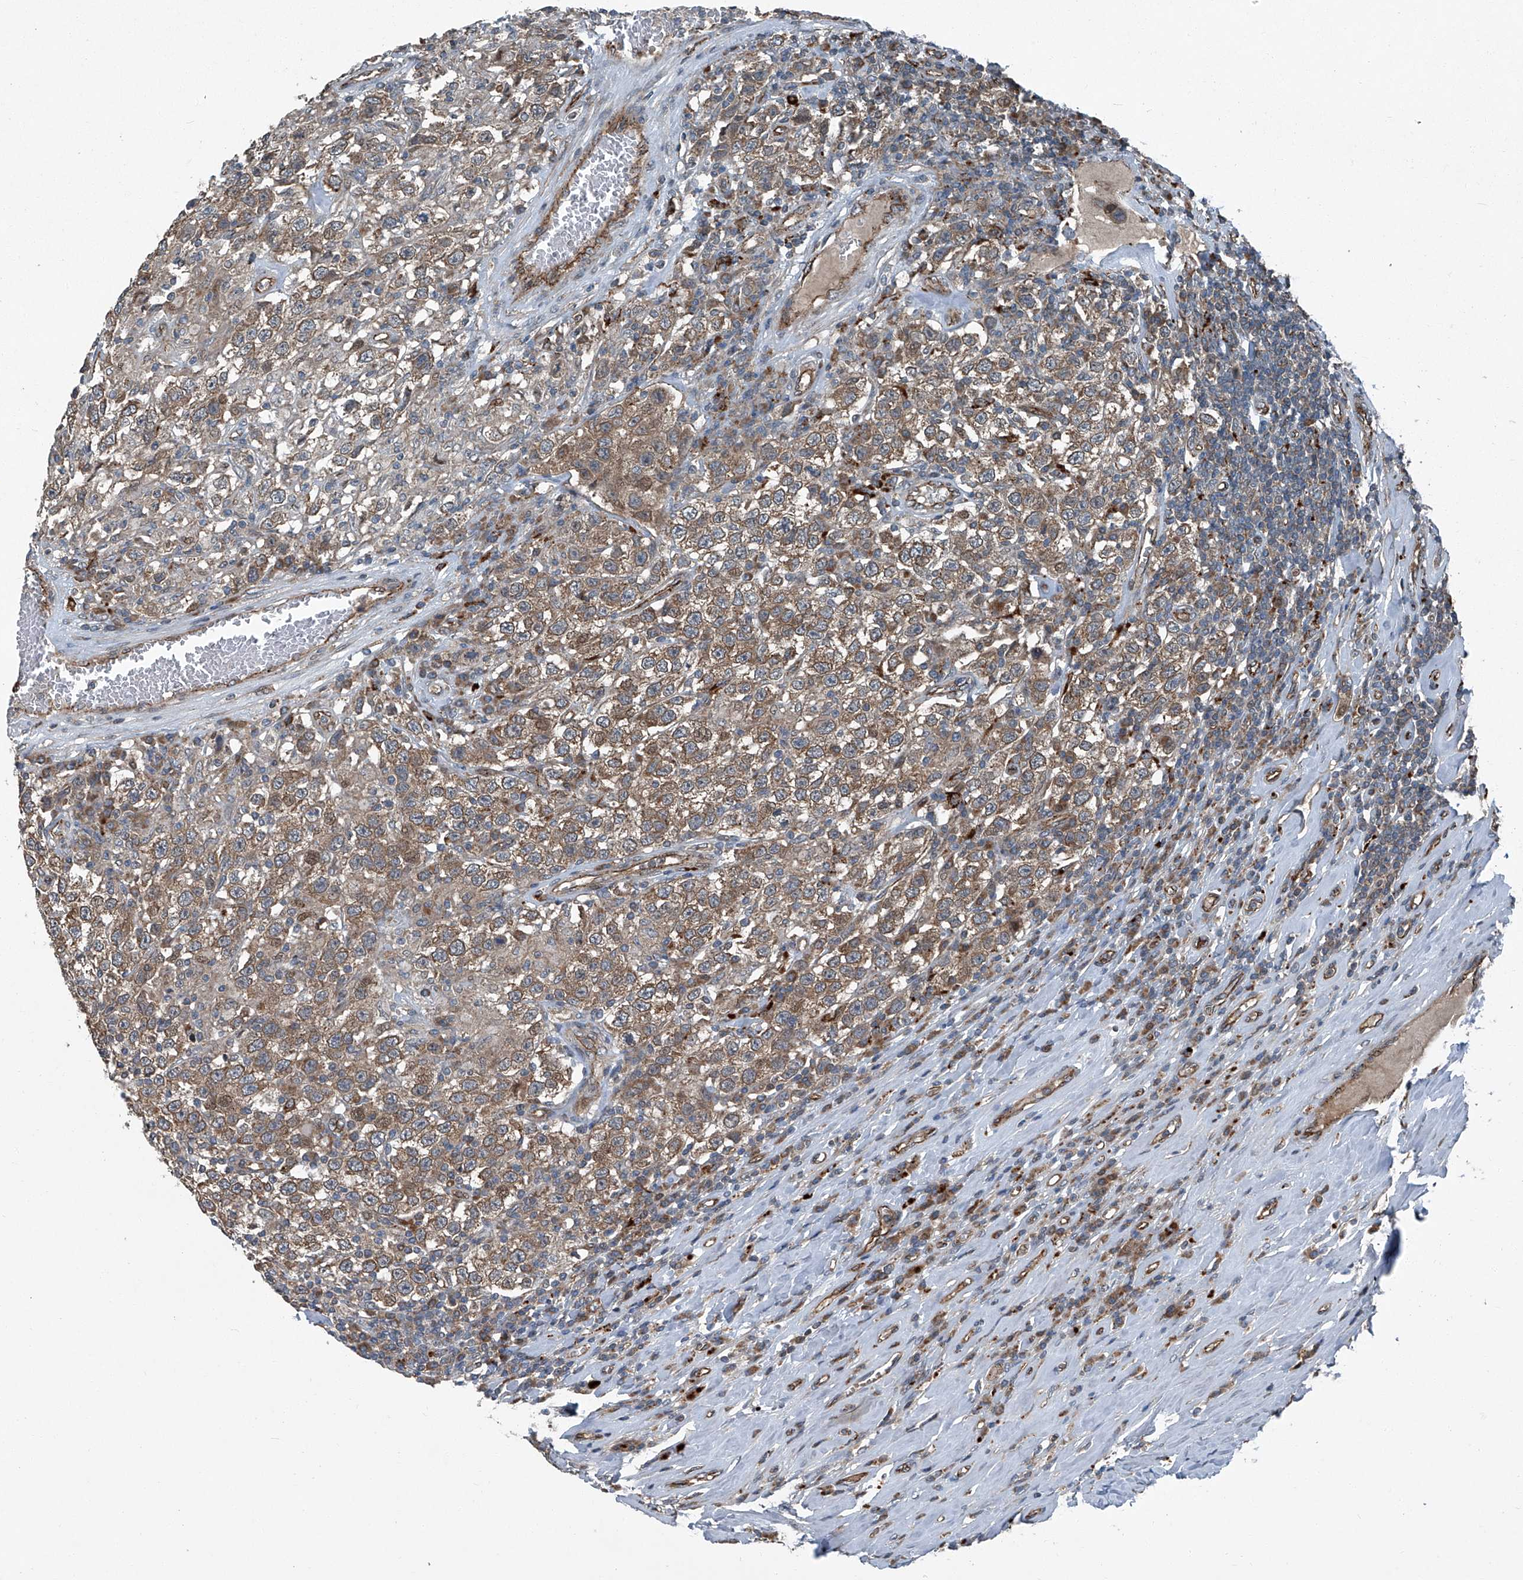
{"staining": {"intensity": "moderate", "quantity": ">75%", "location": "cytoplasmic/membranous"}, "tissue": "testis cancer", "cell_type": "Tumor cells", "image_type": "cancer", "snomed": [{"axis": "morphology", "description": "Seminoma, NOS"}, {"axis": "topography", "description": "Testis"}], "caption": "The immunohistochemical stain labels moderate cytoplasmic/membranous expression in tumor cells of testis cancer tissue.", "gene": "SENP2", "patient": {"sex": "male", "age": 41}}